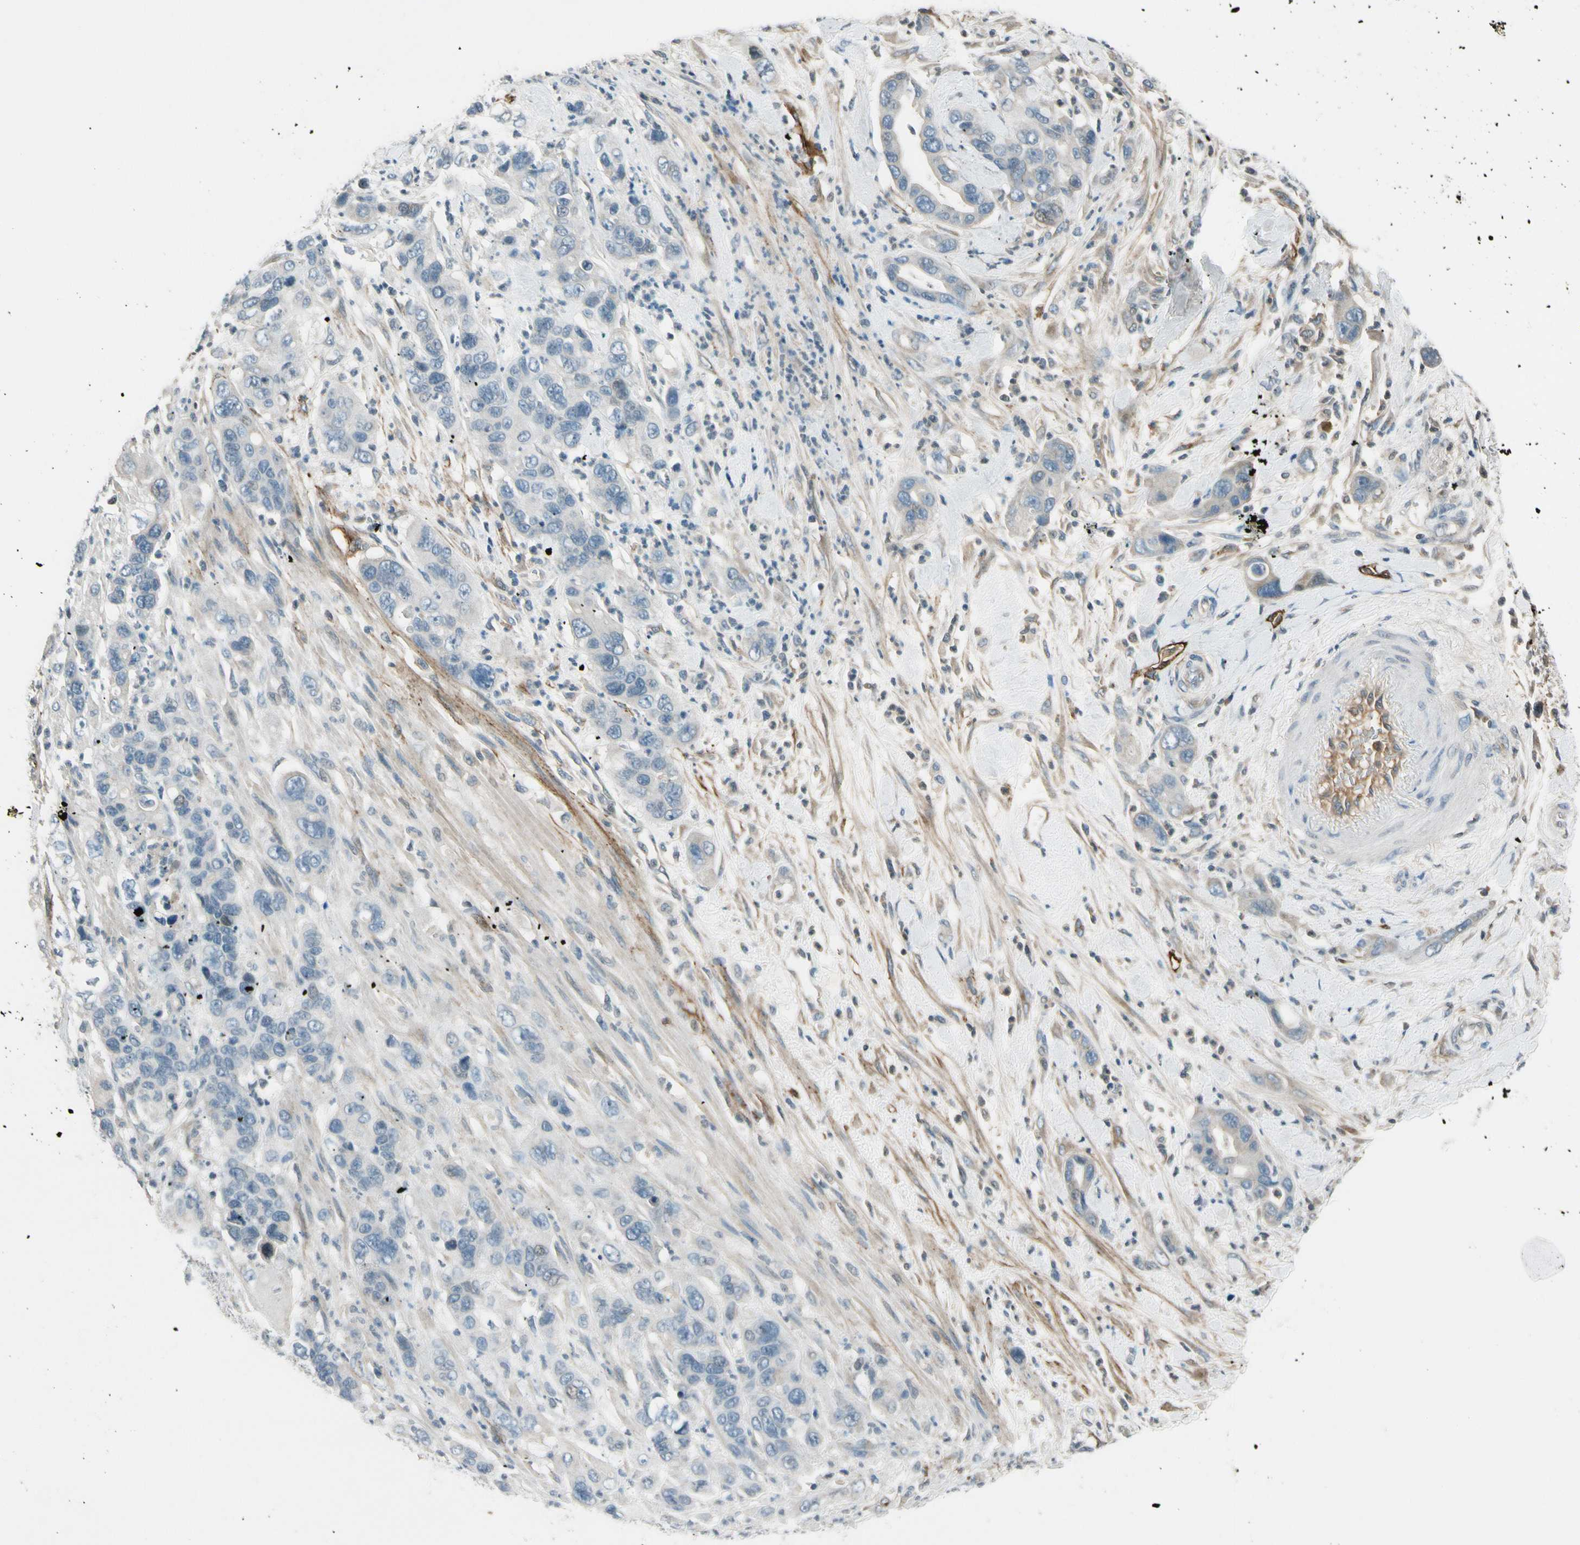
{"staining": {"intensity": "negative", "quantity": "none", "location": "none"}, "tissue": "pancreatic cancer", "cell_type": "Tumor cells", "image_type": "cancer", "snomed": [{"axis": "morphology", "description": "Adenocarcinoma, NOS"}, {"axis": "topography", "description": "Pancreas"}], "caption": "Adenocarcinoma (pancreatic) stained for a protein using immunohistochemistry (IHC) demonstrates no staining tumor cells.", "gene": "PDPN", "patient": {"sex": "female", "age": 71}}